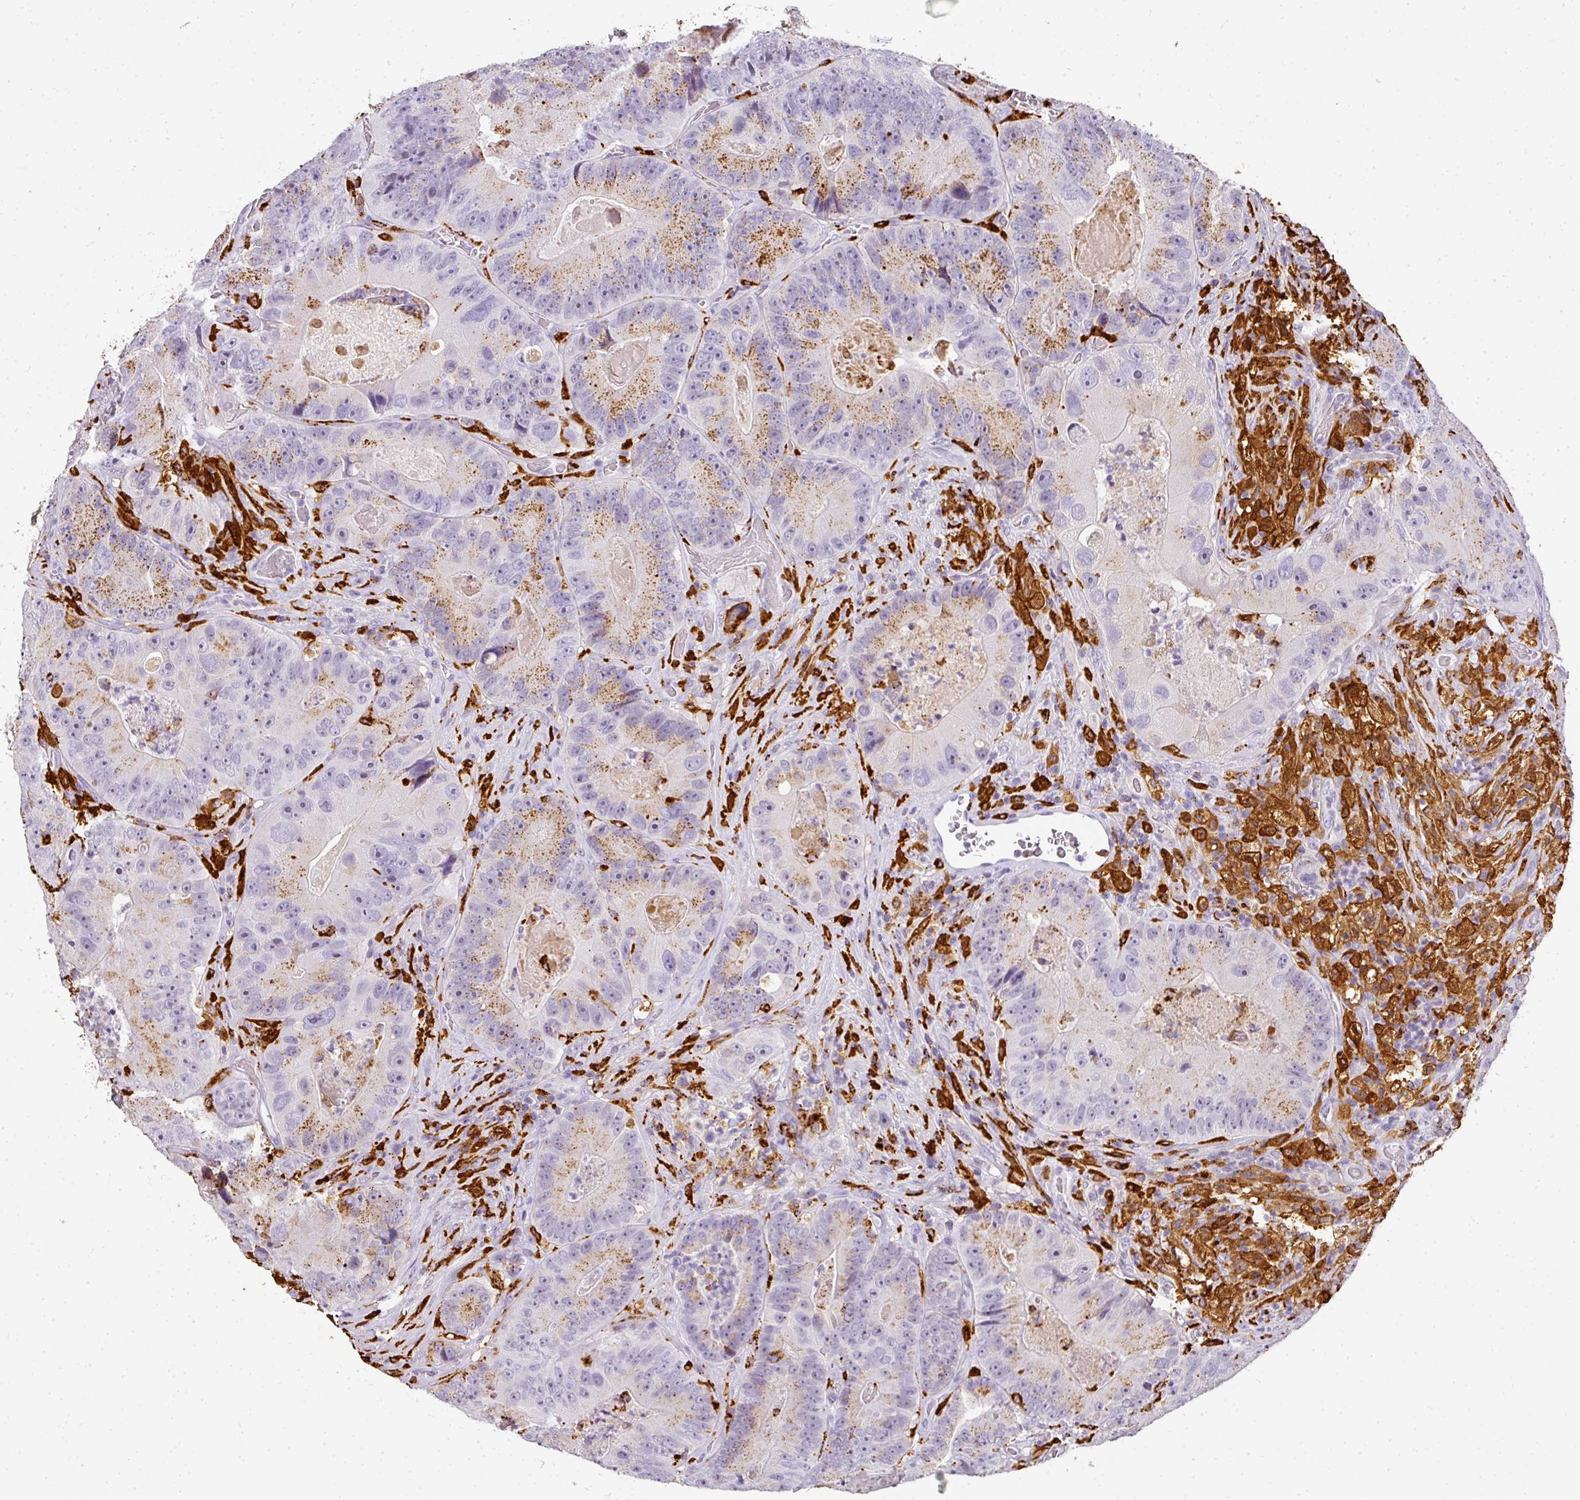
{"staining": {"intensity": "weak", "quantity": "25%-75%", "location": "cytoplasmic/membranous"}, "tissue": "colorectal cancer", "cell_type": "Tumor cells", "image_type": "cancer", "snomed": [{"axis": "morphology", "description": "Adenocarcinoma, NOS"}, {"axis": "topography", "description": "Colon"}], "caption": "This image shows IHC staining of colorectal cancer (adenocarcinoma), with low weak cytoplasmic/membranous positivity in about 25%-75% of tumor cells.", "gene": "MMACHC", "patient": {"sex": "female", "age": 86}}